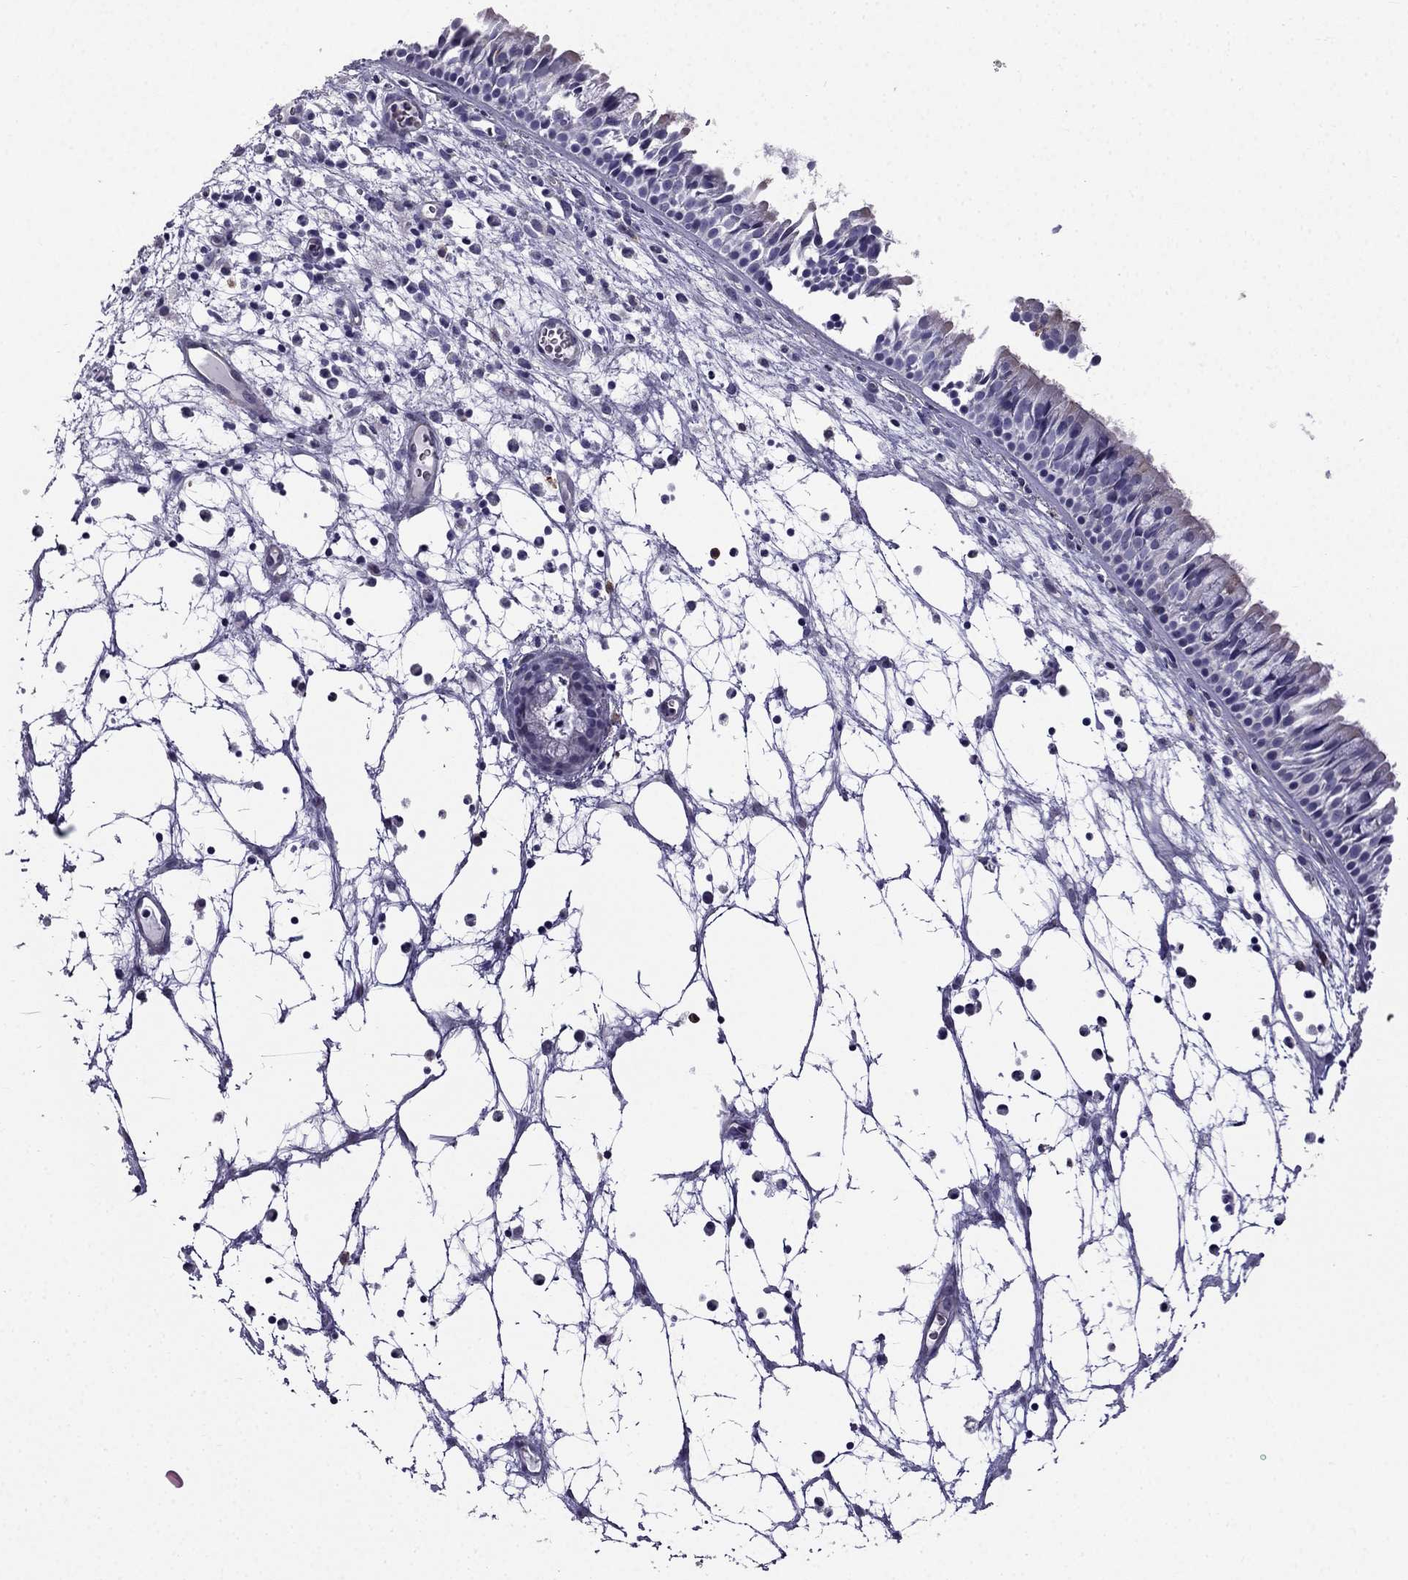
{"staining": {"intensity": "negative", "quantity": "none", "location": "none"}, "tissue": "nasopharynx", "cell_type": "Respiratory epithelial cells", "image_type": "normal", "snomed": [{"axis": "morphology", "description": "Normal tissue, NOS"}, {"axis": "topography", "description": "Nasopharynx"}], "caption": "DAB (3,3'-diaminobenzidine) immunohistochemical staining of unremarkable human nasopharynx shows no significant positivity in respiratory epithelial cells.", "gene": "SLC6A2", "patient": {"sex": "male", "age": 83}}